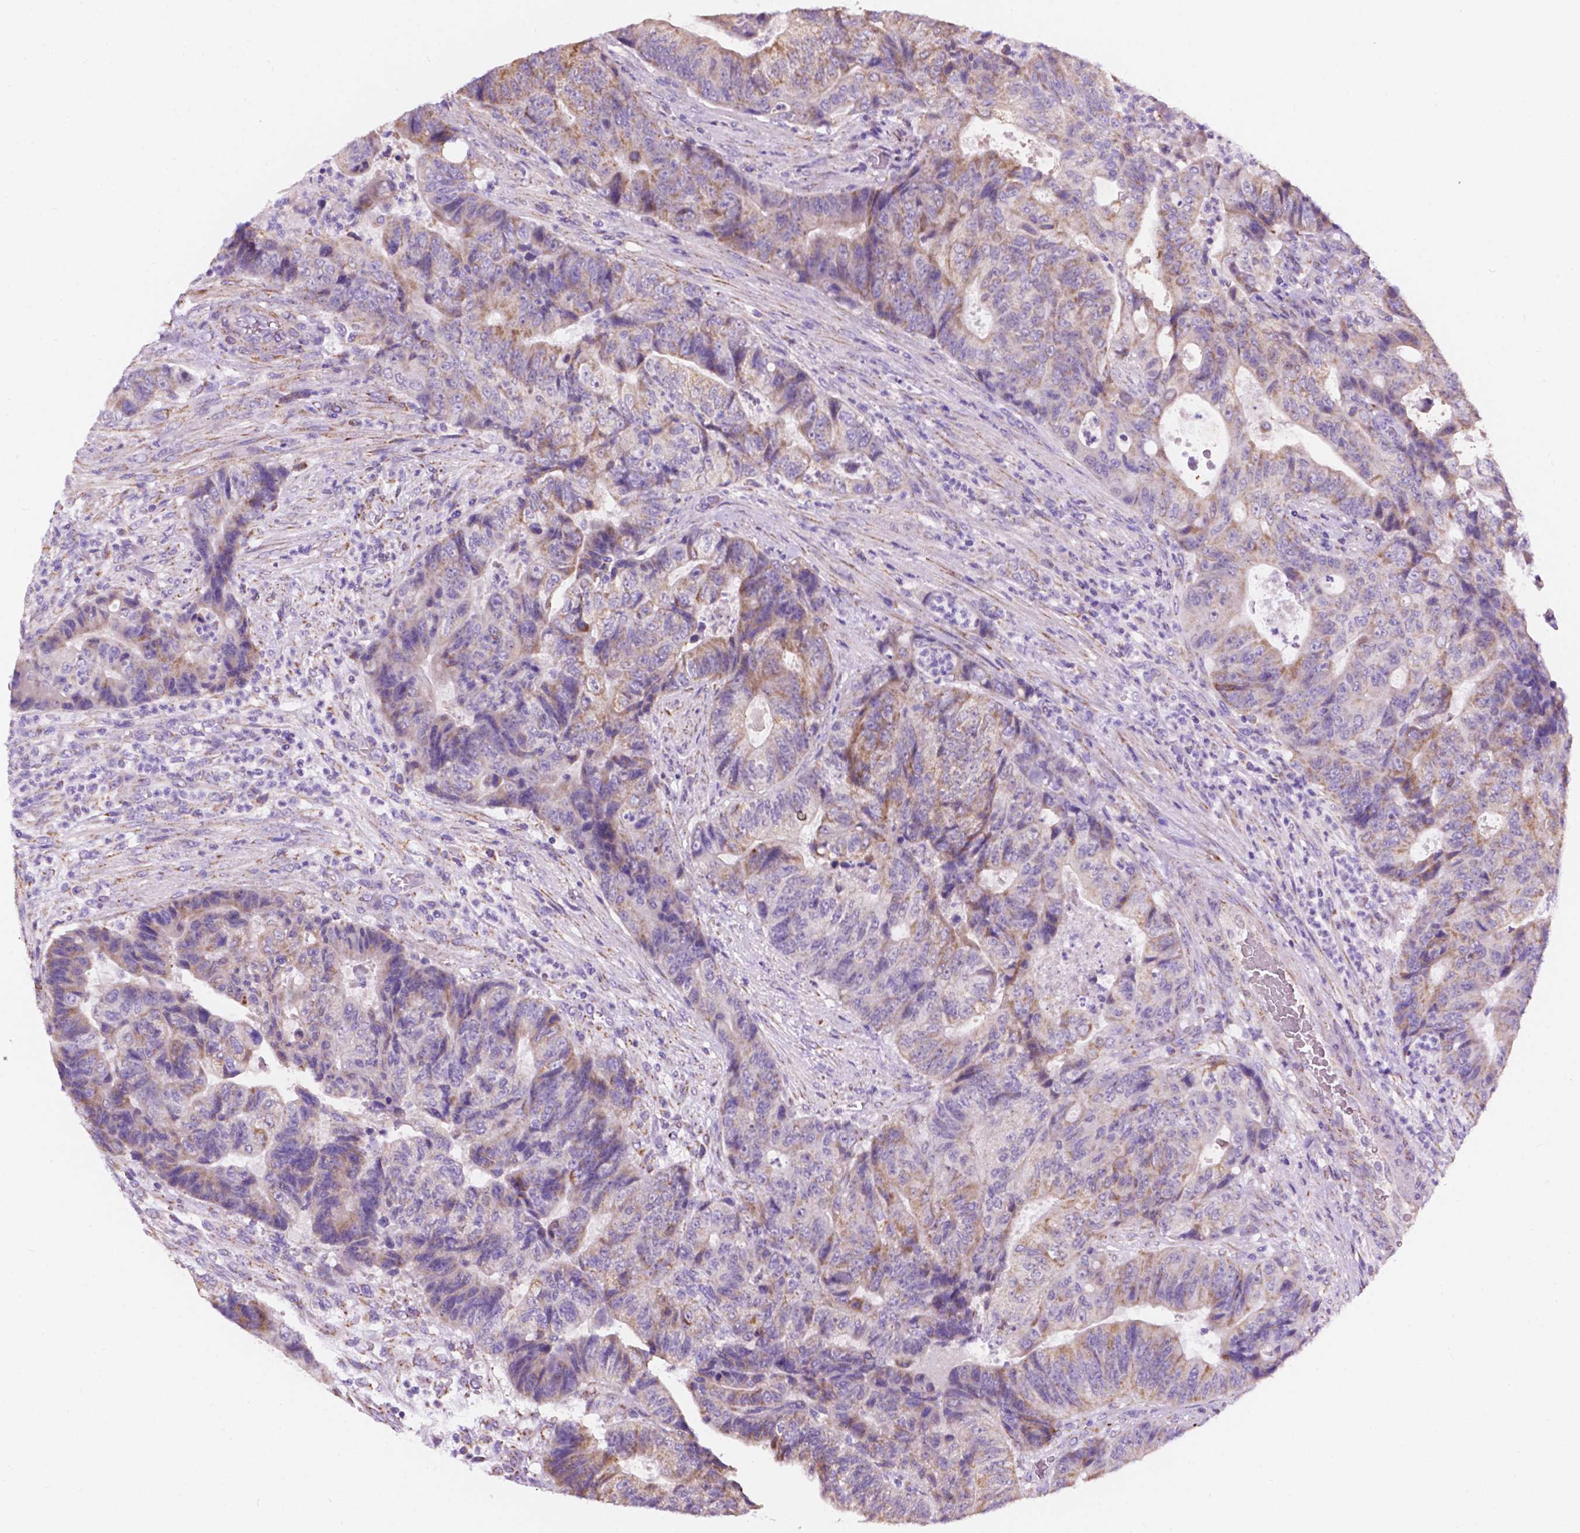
{"staining": {"intensity": "weak", "quantity": "25%-75%", "location": "cytoplasmic/membranous"}, "tissue": "colorectal cancer", "cell_type": "Tumor cells", "image_type": "cancer", "snomed": [{"axis": "morphology", "description": "Normal tissue, NOS"}, {"axis": "morphology", "description": "Adenocarcinoma, NOS"}, {"axis": "topography", "description": "Colon"}], "caption": "Immunohistochemistry of colorectal adenocarcinoma displays low levels of weak cytoplasmic/membranous expression in approximately 25%-75% of tumor cells. (IHC, brightfield microscopy, high magnification).", "gene": "TRPV5", "patient": {"sex": "female", "age": 48}}